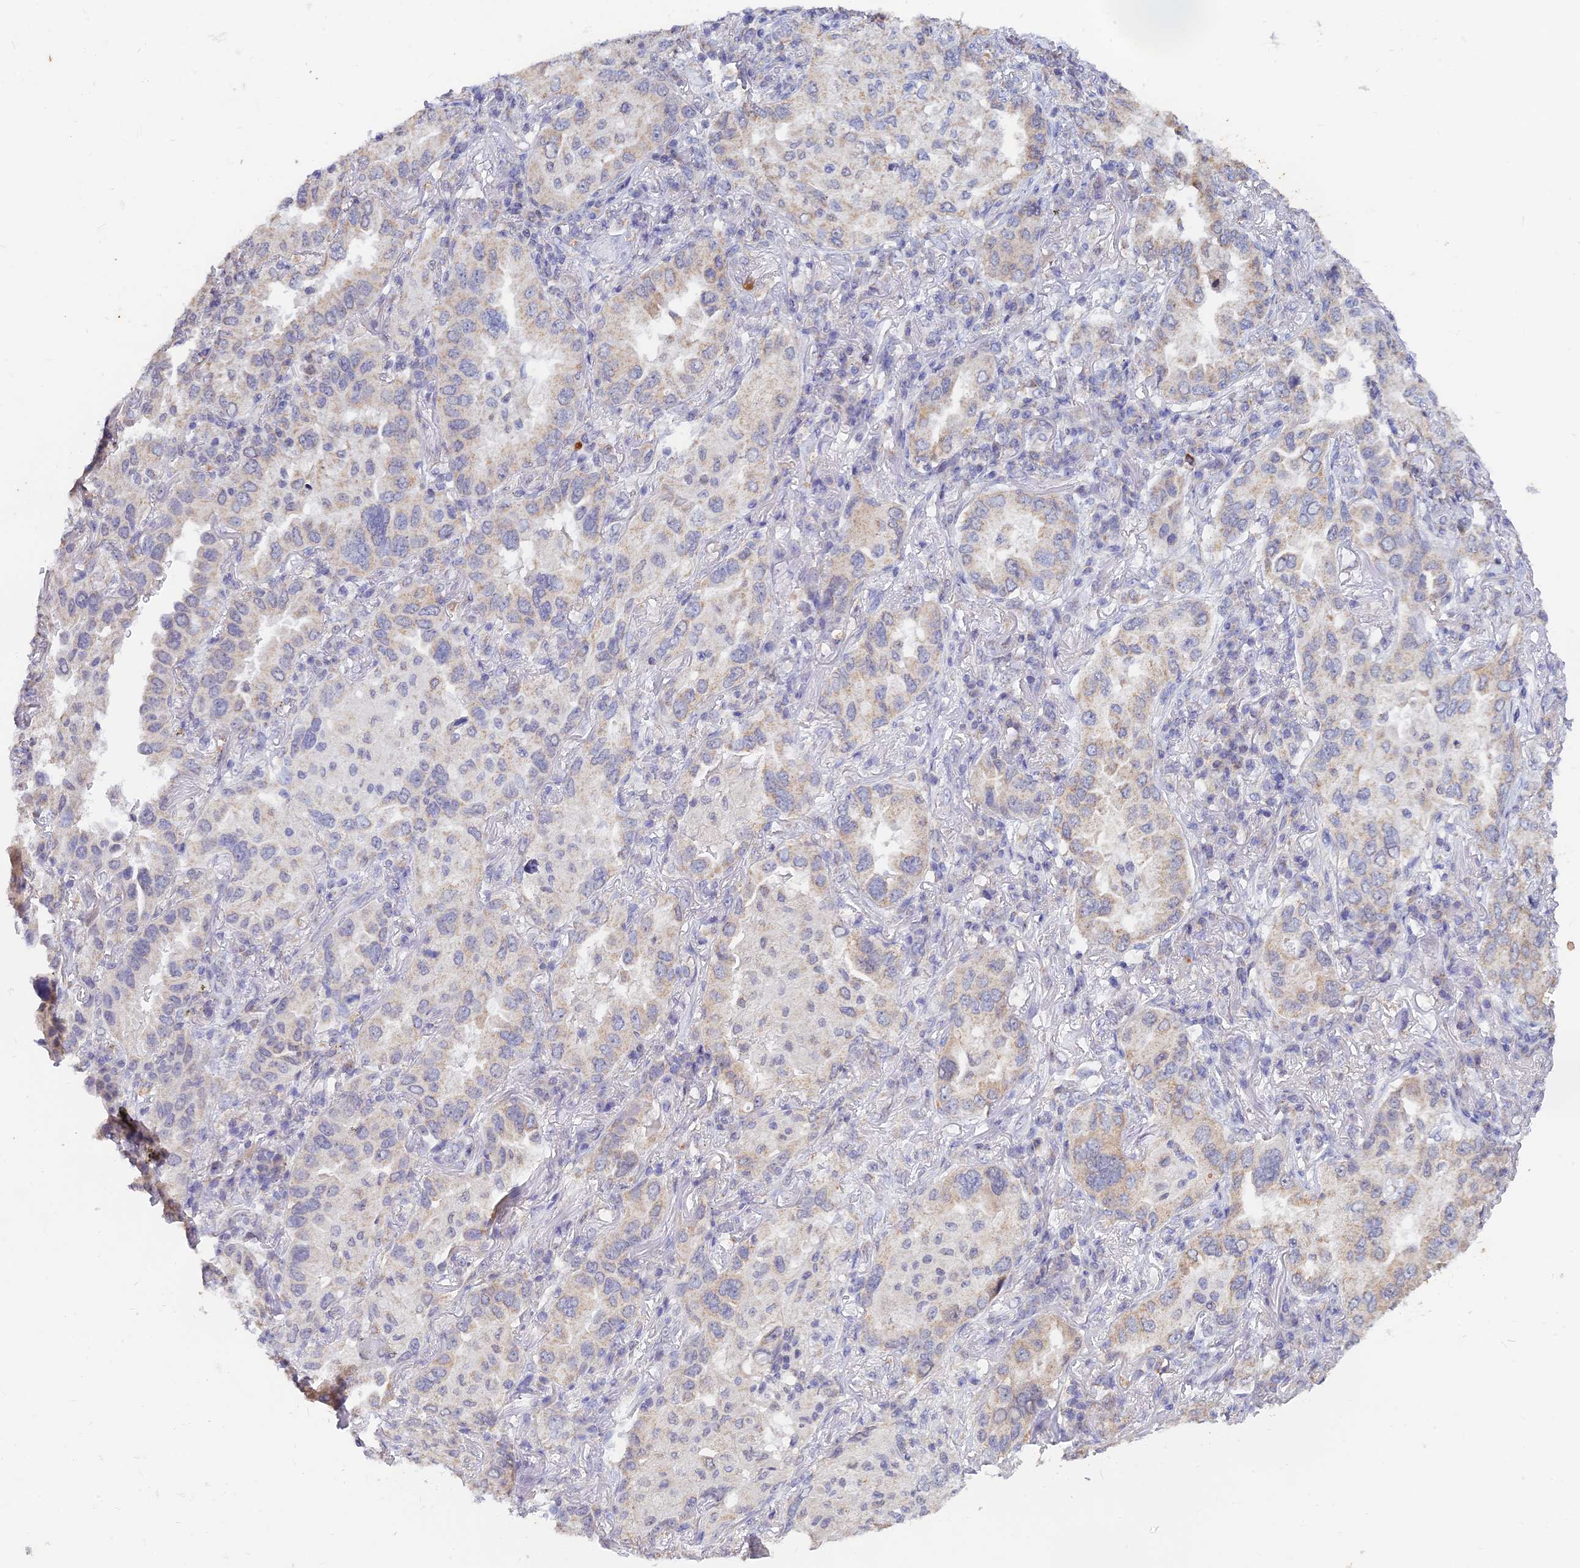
{"staining": {"intensity": "weak", "quantity": "25%-75%", "location": "cytoplasmic/membranous"}, "tissue": "lung cancer", "cell_type": "Tumor cells", "image_type": "cancer", "snomed": [{"axis": "morphology", "description": "Adenocarcinoma, NOS"}, {"axis": "topography", "description": "Lung"}], "caption": "Immunohistochemical staining of human lung cancer (adenocarcinoma) demonstrates low levels of weak cytoplasmic/membranous staining in approximately 25%-75% of tumor cells.", "gene": "LRIF1", "patient": {"sex": "female", "age": 69}}